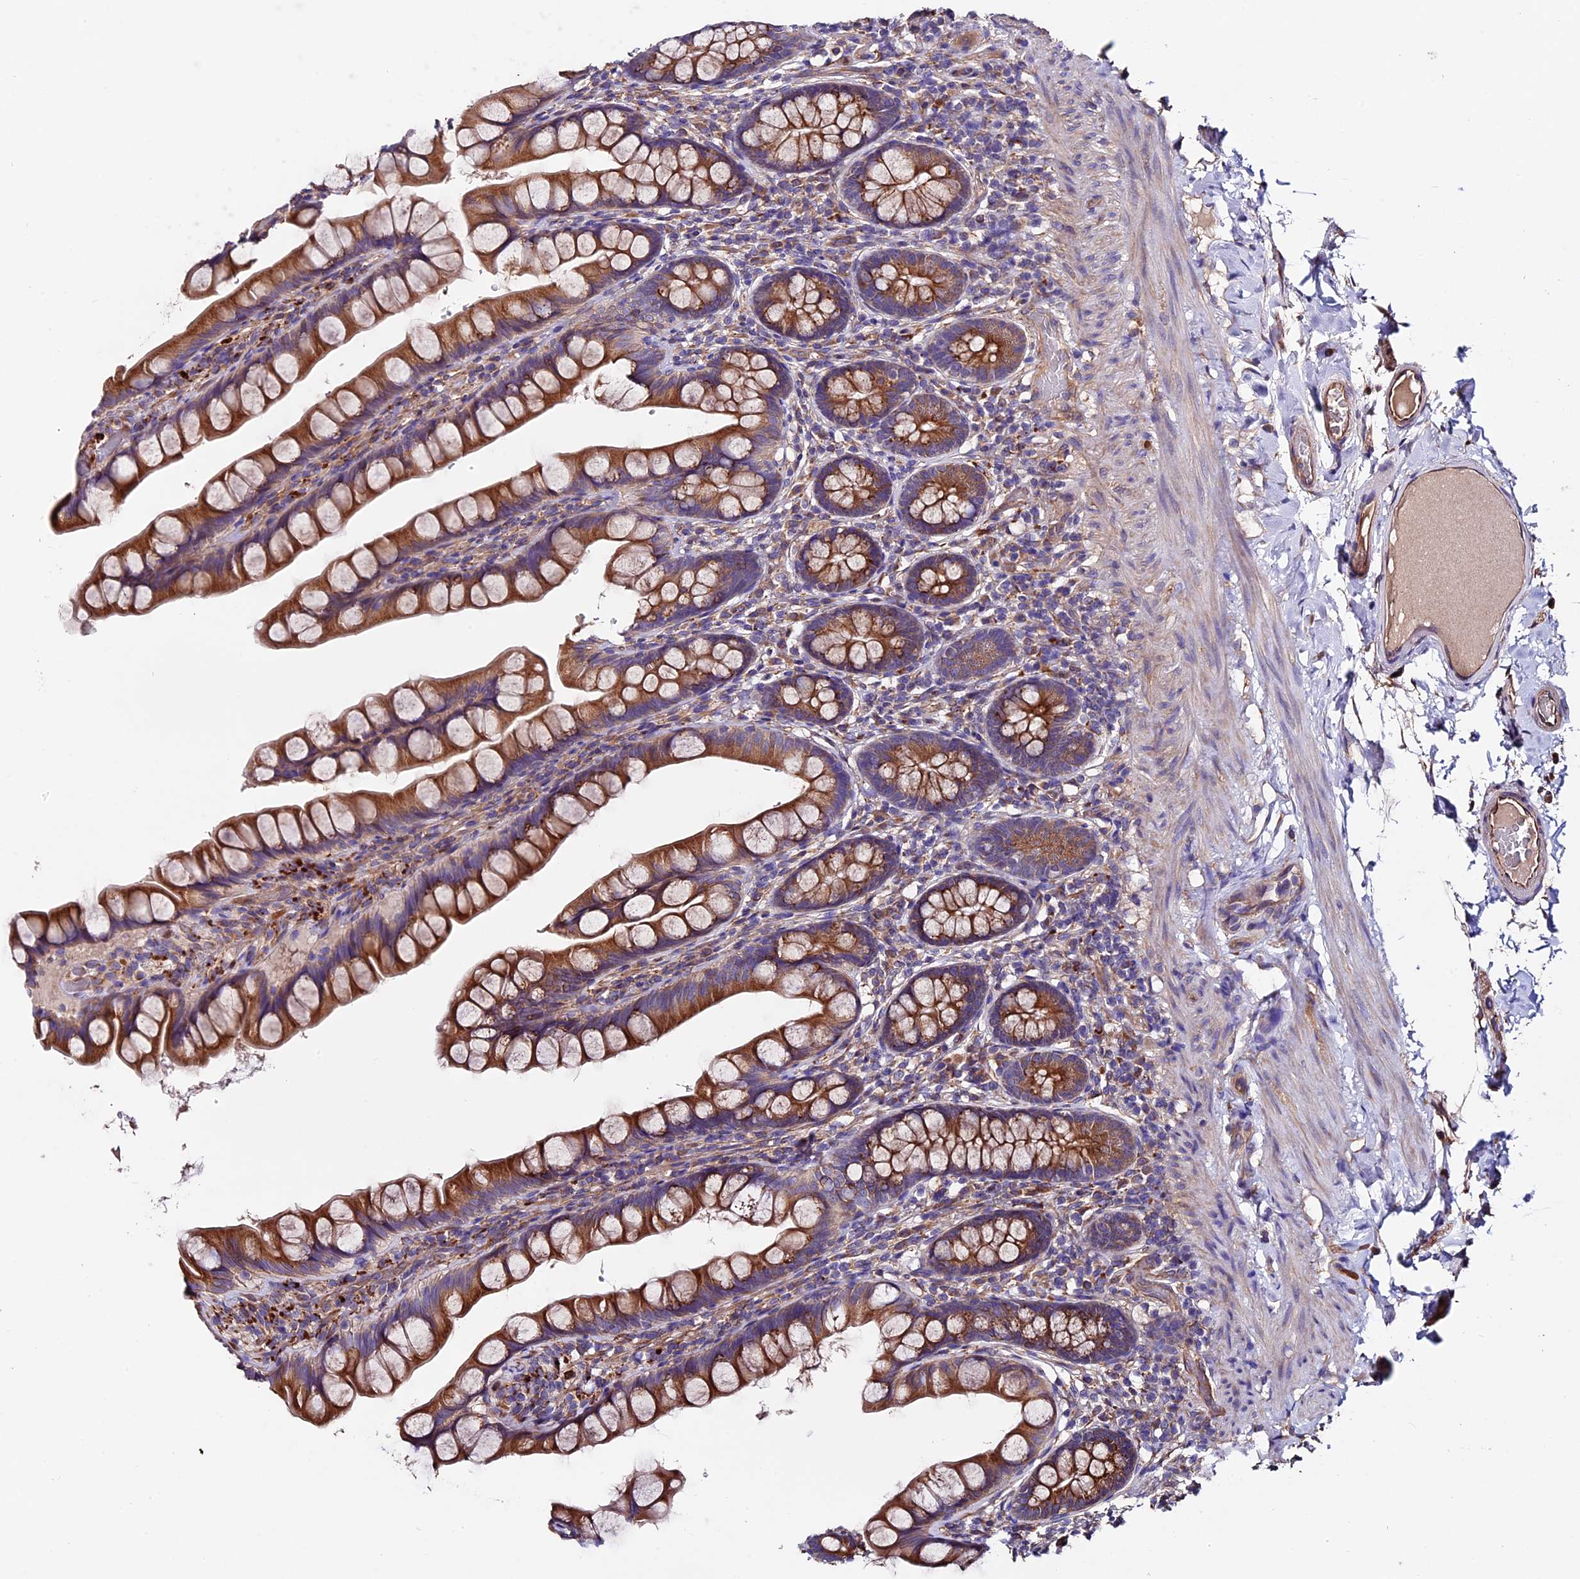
{"staining": {"intensity": "strong", "quantity": ">75%", "location": "cytoplasmic/membranous"}, "tissue": "small intestine", "cell_type": "Glandular cells", "image_type": "normal", "snomed": [{"axis": "morphology", "description": "Normal tissue, NOS"}, {"axis": "topography", "description": "Small intestine"}], "caption": "An immunohistochemistry photomicrograph of benign tissue is shown. Protein staining in brown labels strong cytoplasmic/membranous positivity in small intestine within glandular cells.", "gene": "CLN5", "patient": {"sex": "male", "age": 70}}